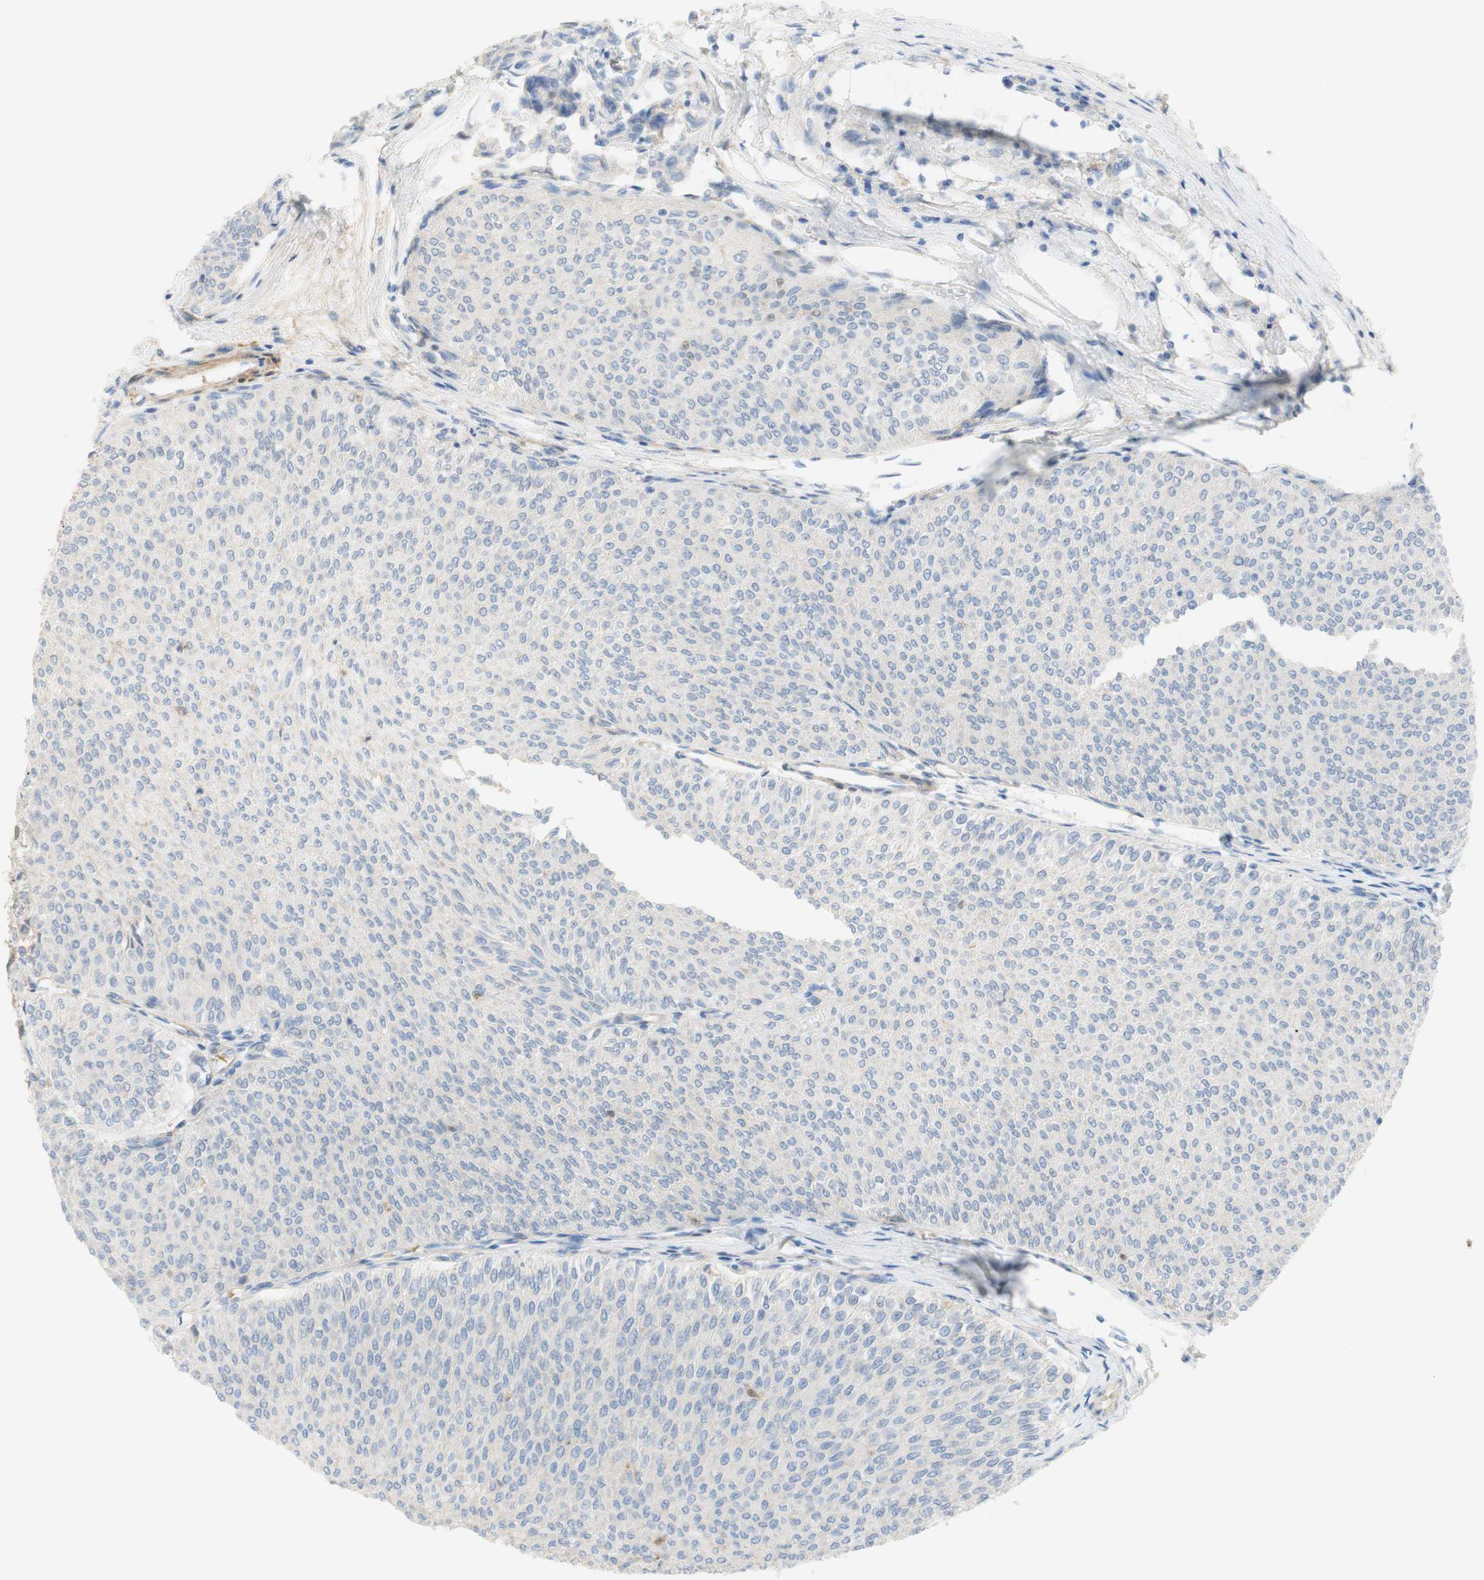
{"staining": {"intensity": "negative", "quantity": "none", "location": "none"}, "tissue": "urothelial cancer", "cell_type": "Tumor cells", "image_type": "cancer", "snomed": [{"axis": "morphology", "description": "Urothelial carcinoma, Low grade"}, {"axis": "topography", "description": "Urinary bladder"}], "caption": "Immunohistochemistry (IHC) photomicrograph of neoplastic tissue: urothelial cancer stained with DAB exhibits no significant protein expression in tumor cells.", "gene": "SELENBP1", "patient": {"sex": "male", "age": 78}}